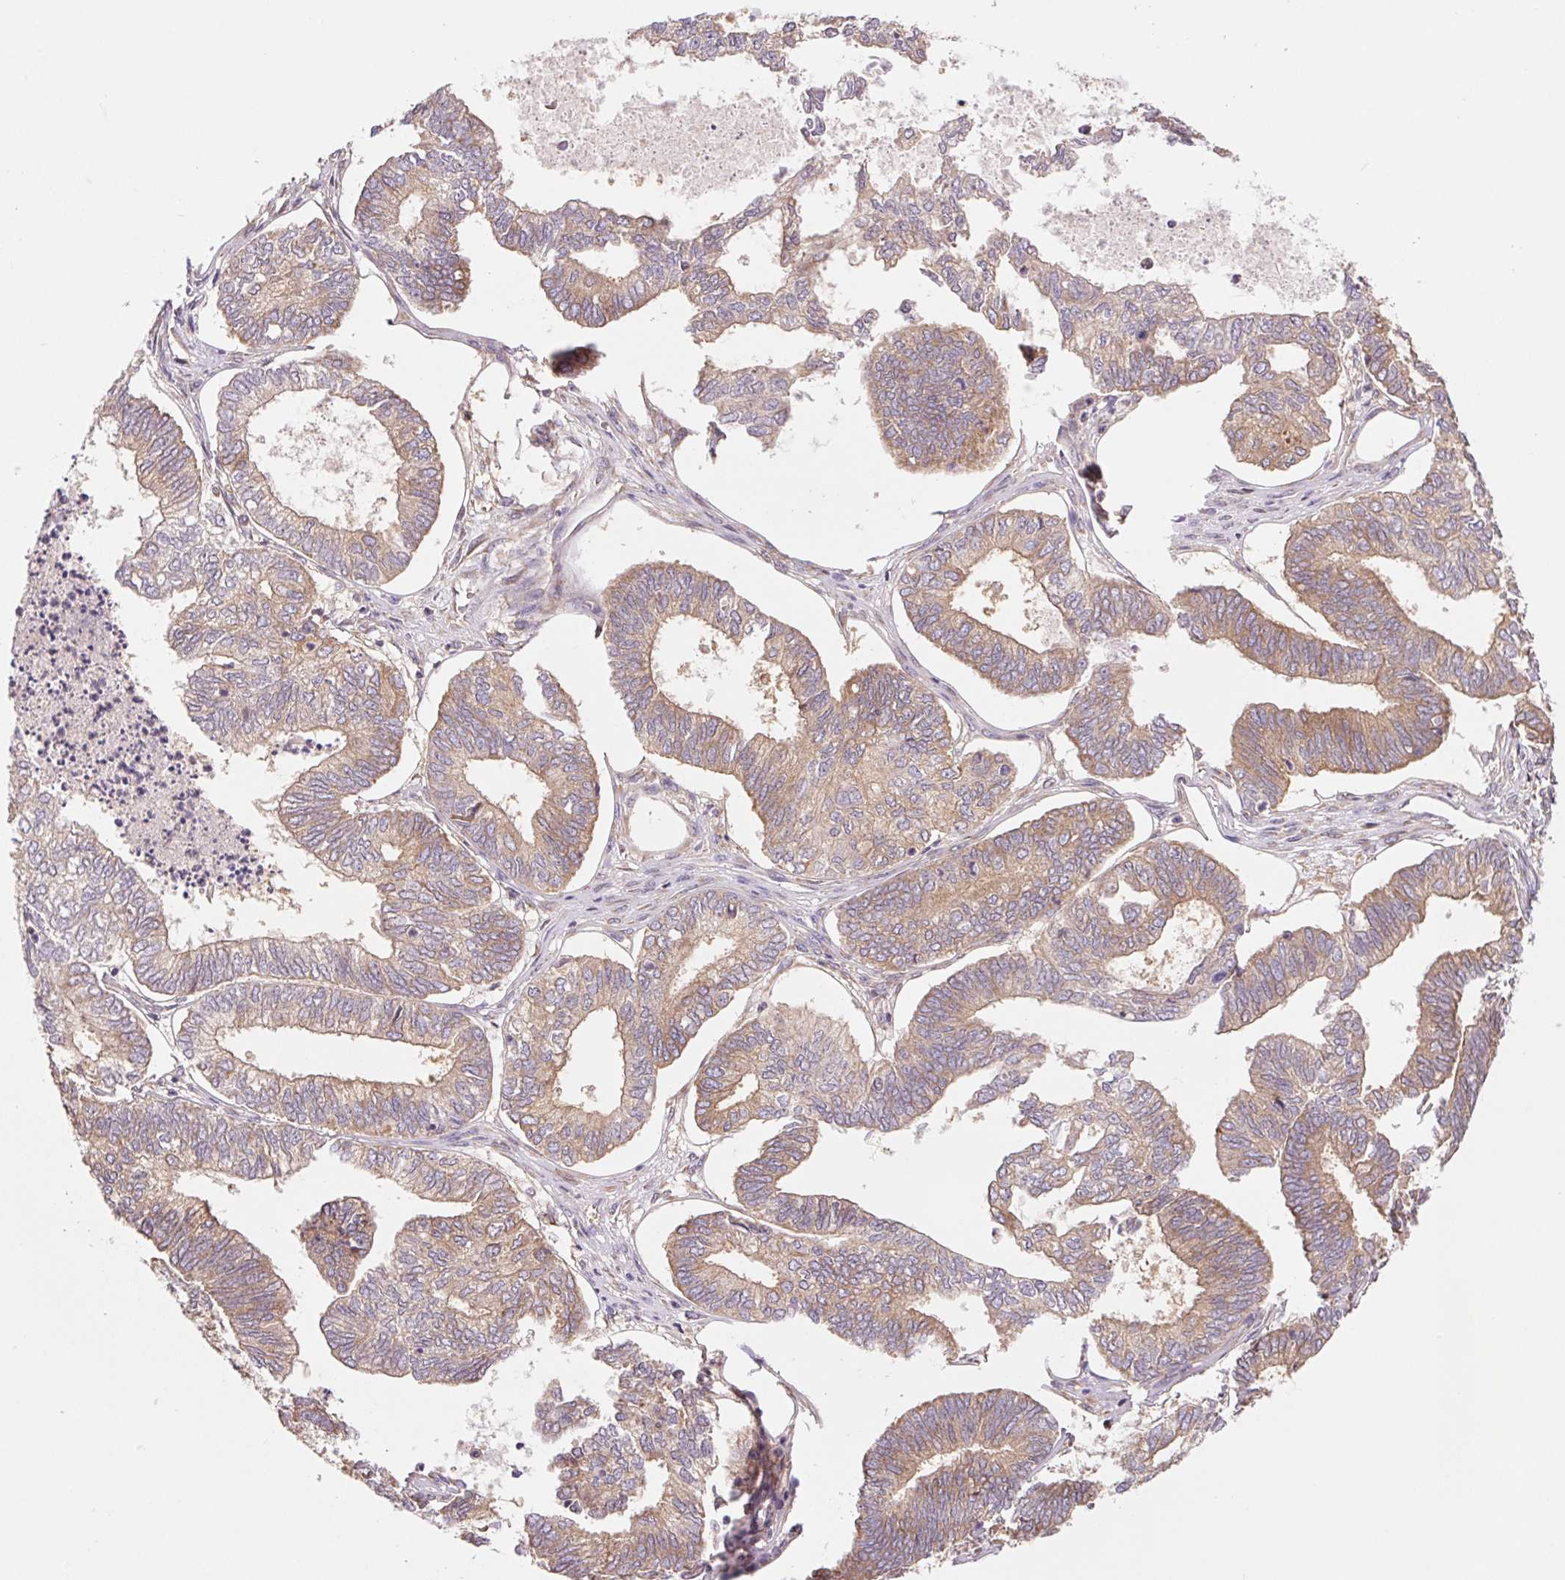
{"staining": {"intensity": "moderate", "quantity": ">75%", "location": "cytoplasmic/membranous"}, "tissue": "ovarian cancer", "cell_type": "Tumor cells", "image_type": "cancer", "snomed": [{"axis": "morphology", "description": "Carcinoma, endometroid"}, {"axis": "topography", "description": "Ovary"}], "caption": "Endometroid carcinoma (ovarian) tissue shows moderate cytoplasmic/membranous staining in approximately >75% of tumor cells (brown staining indicates protein expression, while blue staining denotes nuclei).", "gene": "RAB1A", "patient": {"sex": "female", "age": 64}}